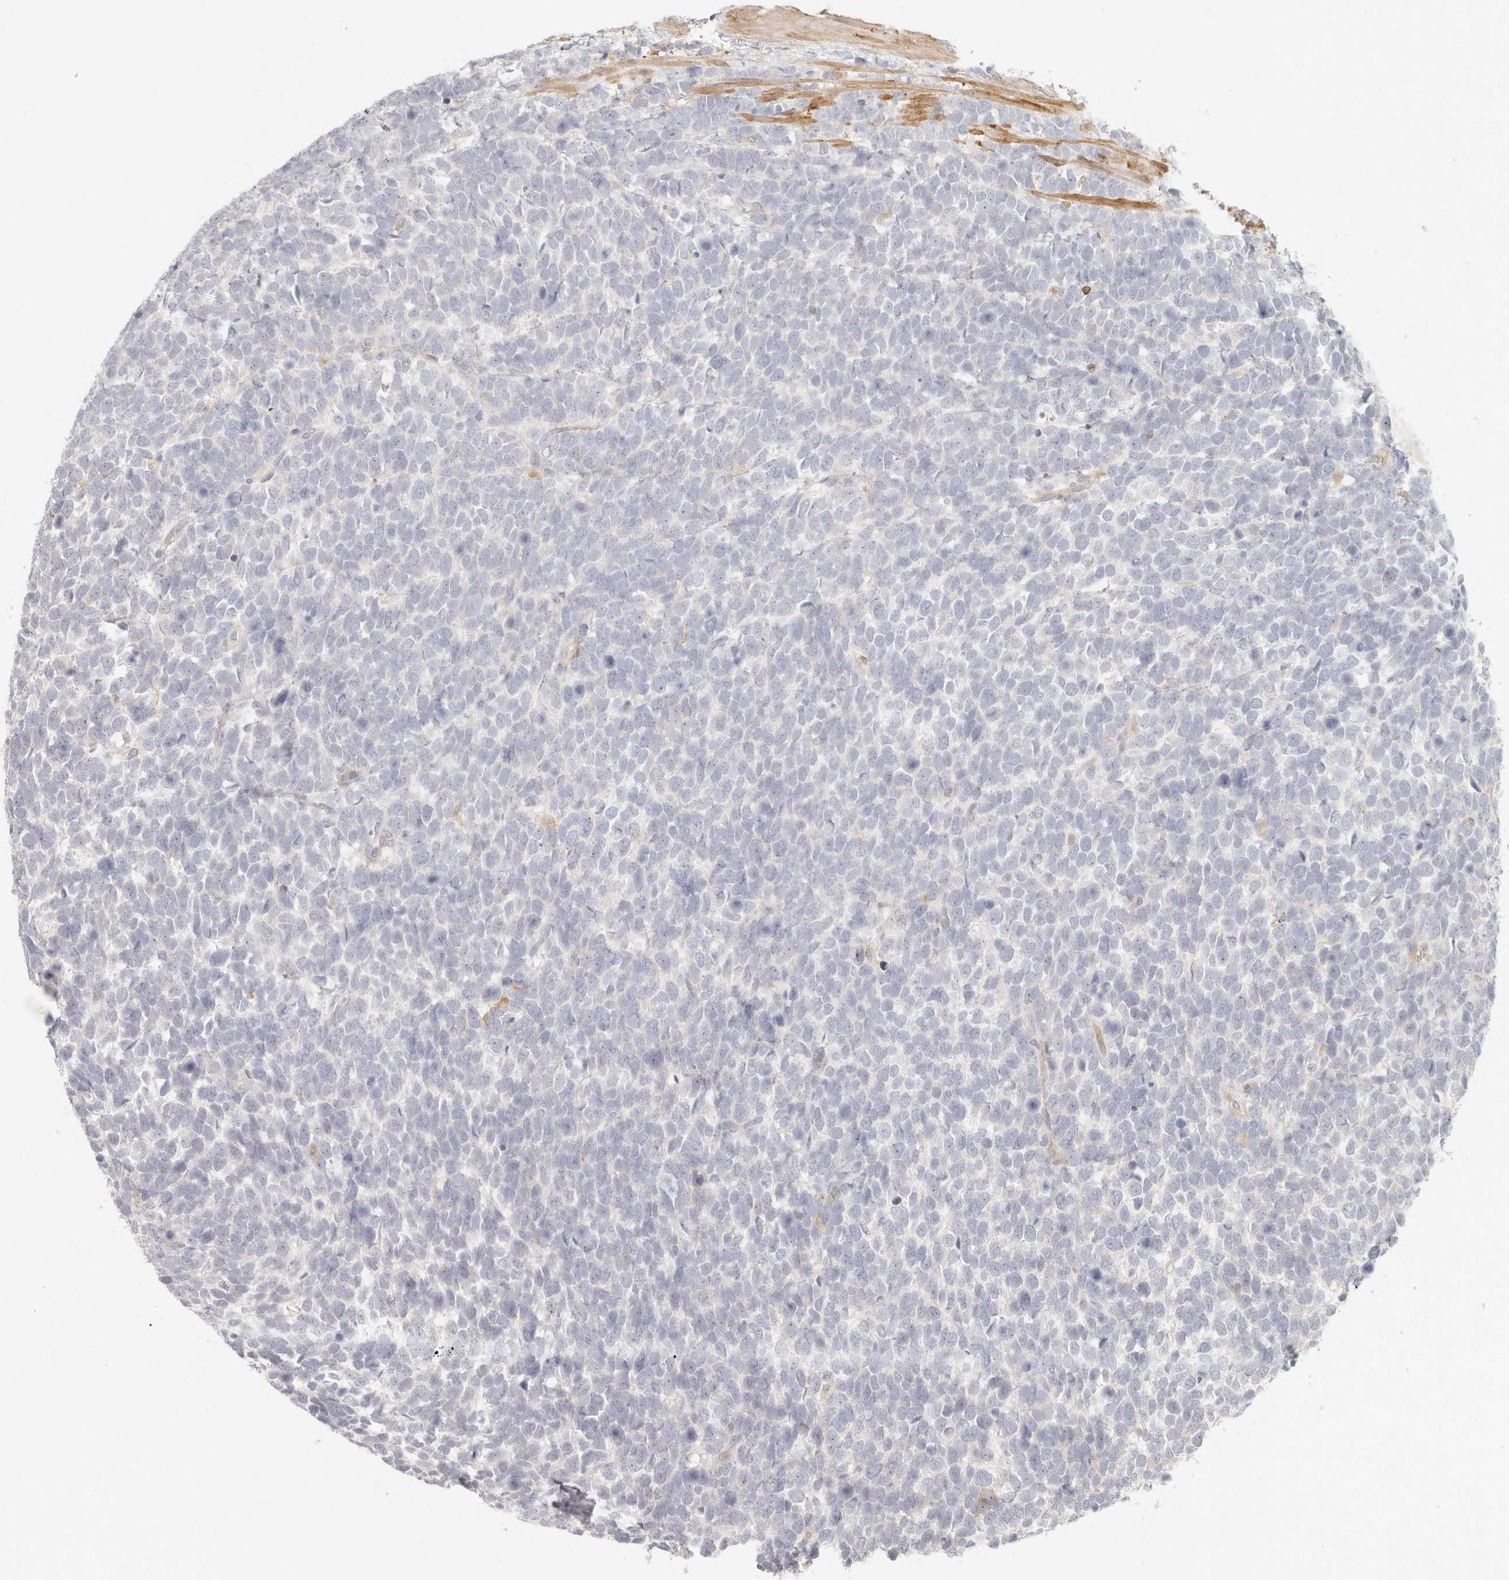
{"staining": {"intensity": "negative", "quantity": "none", "location": "none"}, "tissue": "urothelial cancer", "cell_type": "Tumor cells", "image_type": "cancer", "snomed": [{"axis": "morphology", "description": "Urothelial carcinoma, High grade"}, {"axis": "topography", "description": "Urinary bladder"}], "caption": "DAB (3,3'-diaminobenzidine) immunohistochemical staining of human high-grade urothelial carcinoma reveals no significant positivity in tumor cells.", "gene": "NIBAN1", "patient": {"sex": "female", "age": 82}}